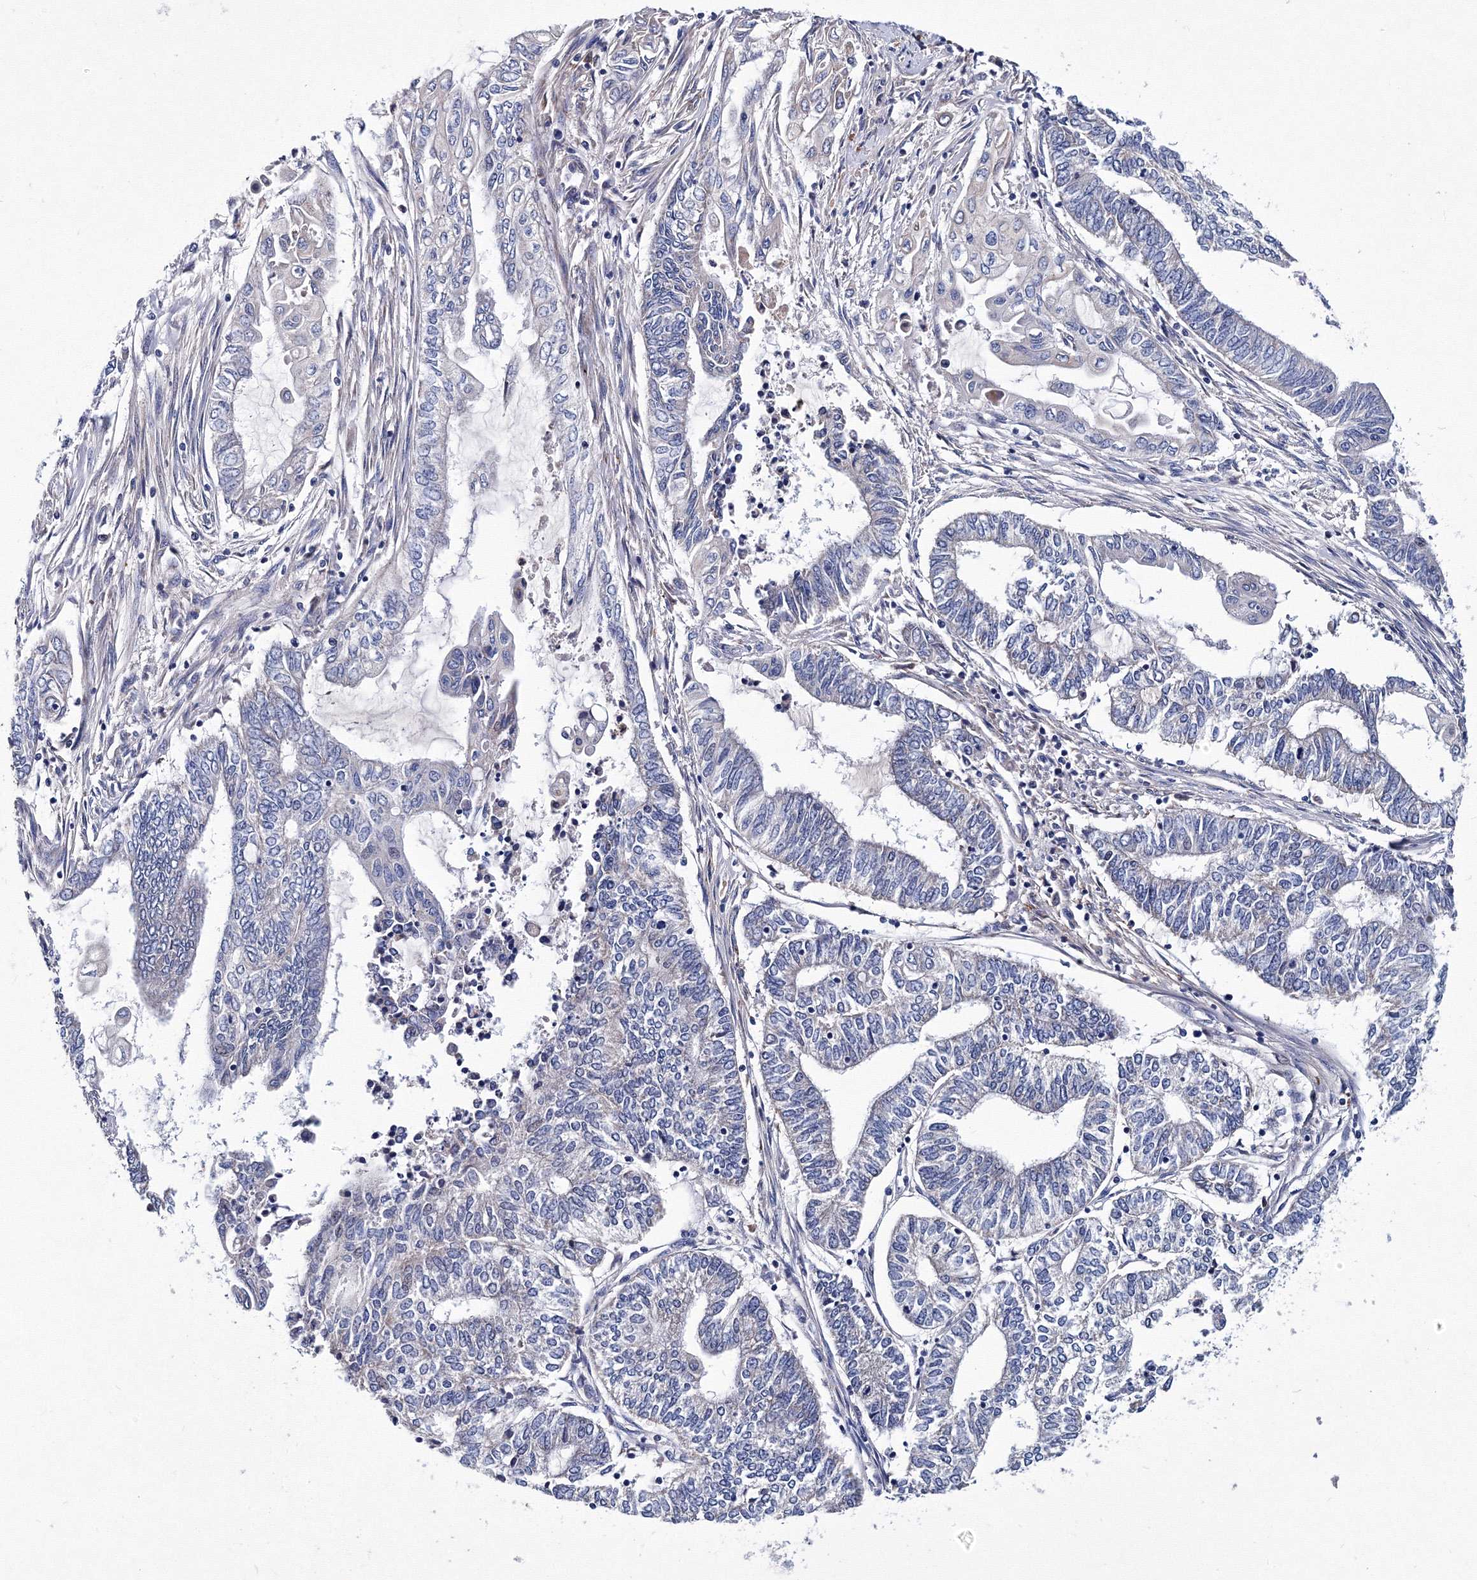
{"staining": {"intensity": "negative", "quantity": "none", "location": "none"}, "tissue": "endometrial cancer", "cell_type": "Tumor cells", "image_type": "cancer", "snomed": [{"axis": "morphology", "description": "Adenocarcinoma, NOS"}, {"axis": "topography", "description": "Uterus"}, {"axis": "topography", "description": "Endometrium"}], "caption": "This is a micrograph of immunohistochemistry (IHC) staining of endometrial adenocarcinoma, which shows no staining in tumor cells. The staining was performed using DAB to visualize the protein expression in brown, while the nuclei were stained in blue with hematoxylin (Magnification: 20x).", "gene": "TRPM2", "patient": {"sex": "female", "age": 70}}